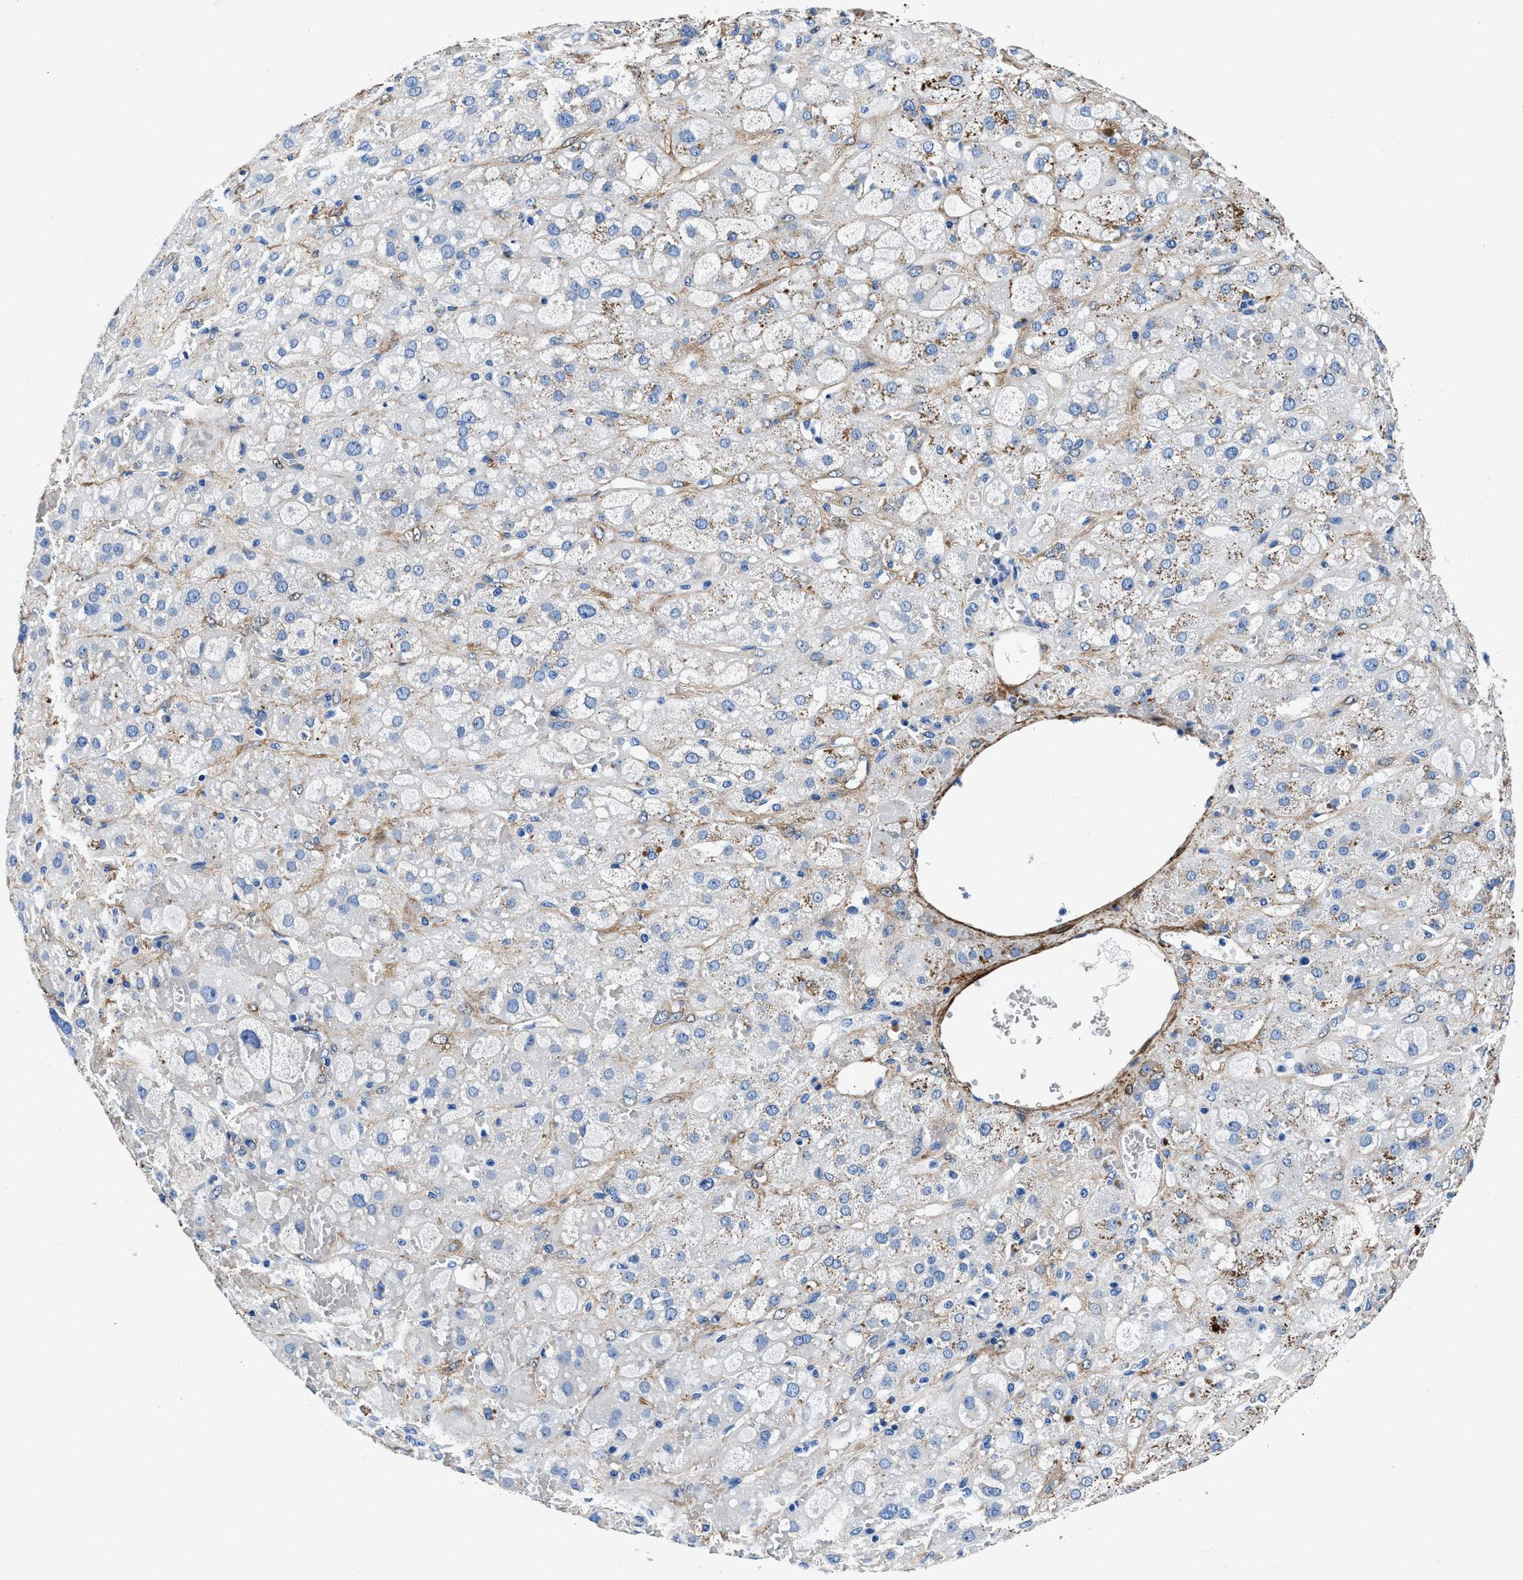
{"staining": {"intensity": "negative", "quantity": "none", "location": "none"}, "tissue": "adrenal gland", "cell_type": "Glandular cells", "image_type": "normal", "snomed": [{"axis": "morphology", "description": "Normal tissue, NOS"}, {"axis": "topography", "description": "Adrenal gland"}], "caption": "DAB (3,3'-diaminobenzidine) immunohistochemical staining of unremarkable adrenal gland demonstrates no significant positivity in glandular cells.", "gene": "TEX261", "patient": {"sex": "female", "age": 47}}